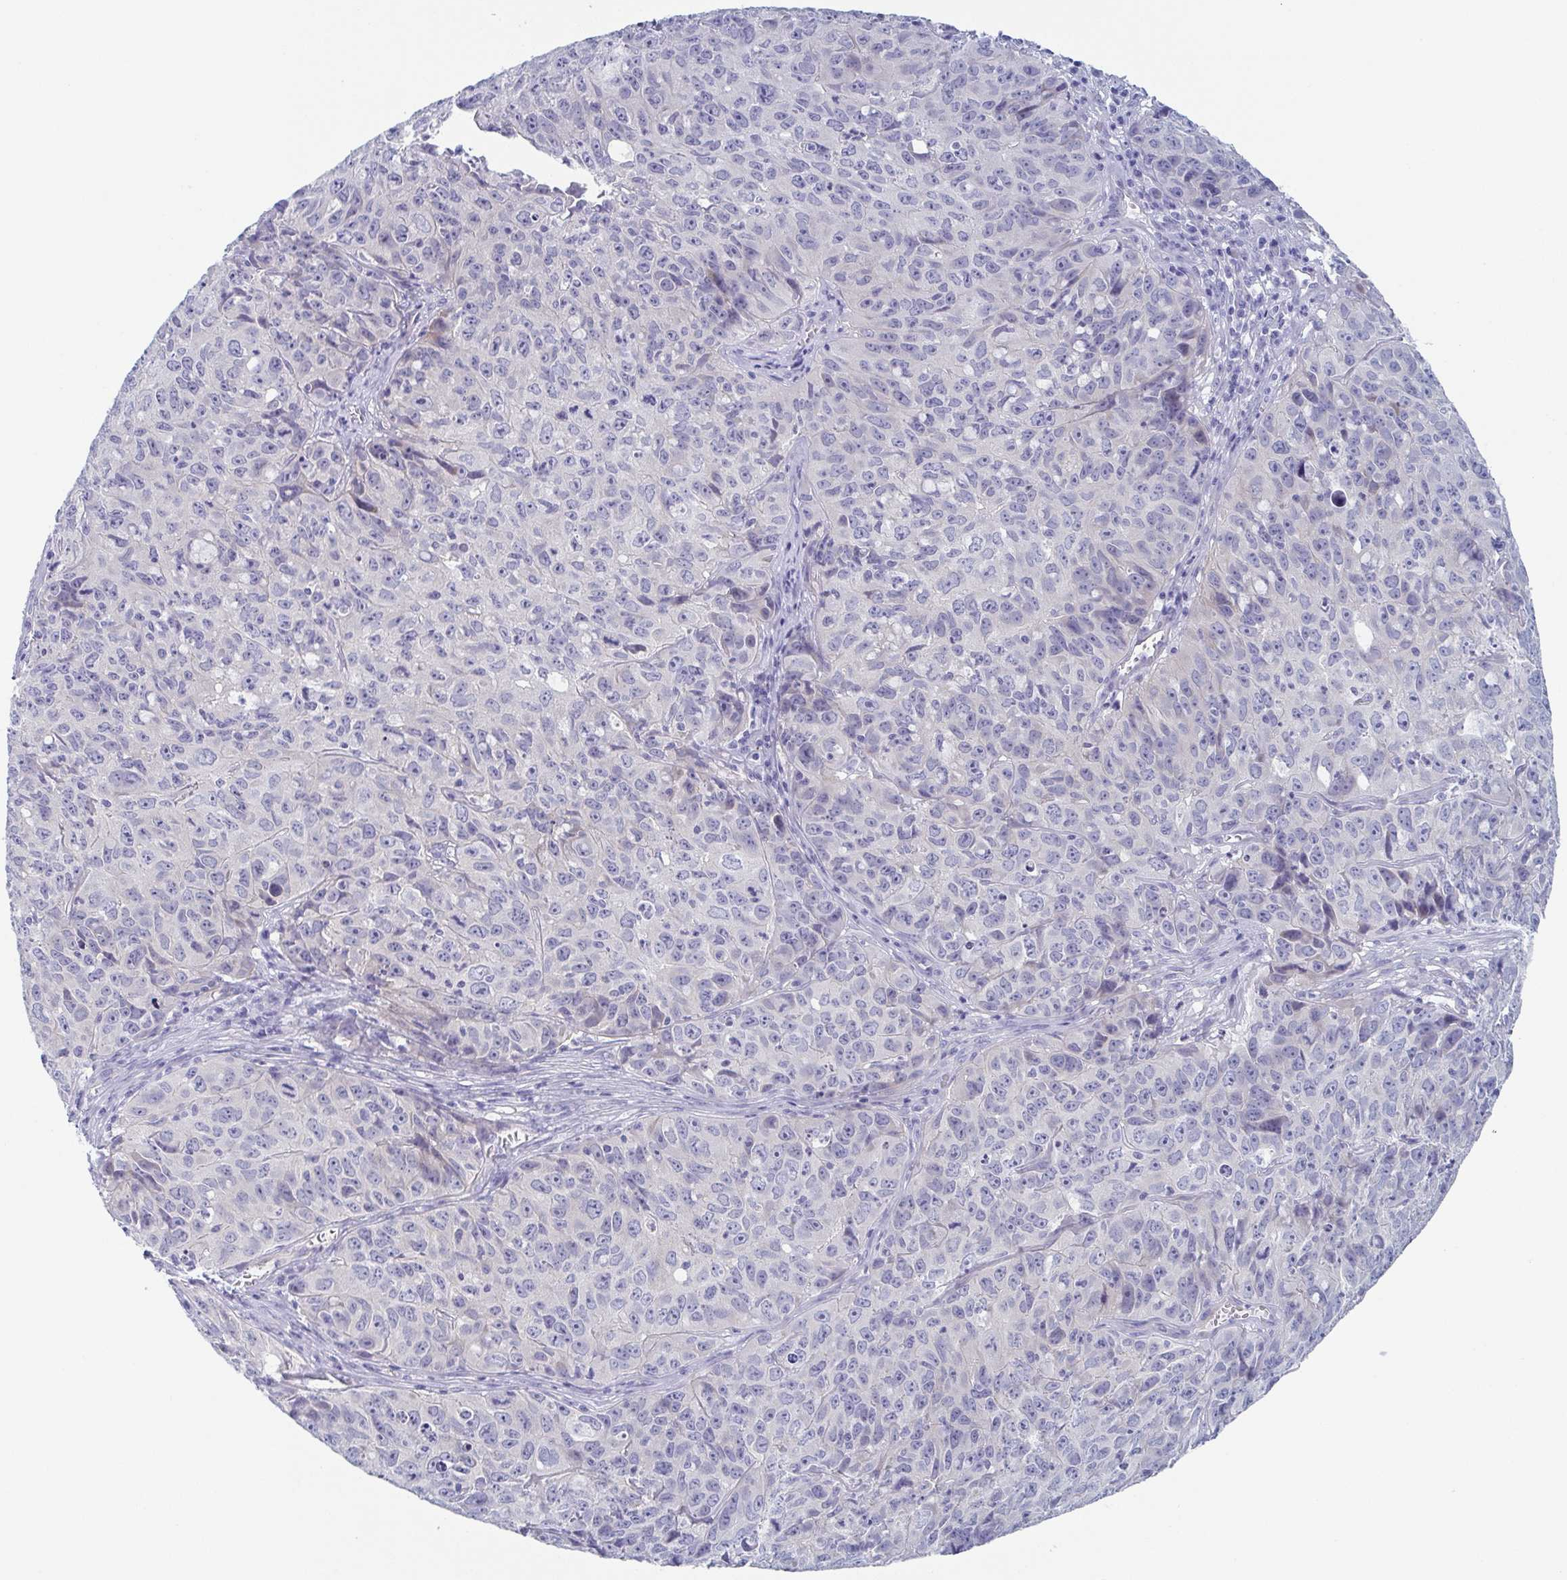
{"staining": {"intensity": "negative", "quantity": "none", "location": "none"}, "tissue": "cervical cancer", "cell_type": "Tumor cells", "image_type": "cancer", "snomed": [{"axis": "morphology", "description": "Squamous cell carcinoma, NOS"}, {"axis": "topography", "description": "Cervix"}], "caption": "High magnification brightfield microscopy of cervical cancer (squamous cell carcinoma) stained with DAB (3,3'-diaminobenzidine) (brown) and counterstained with hematoxylin (blue): tumor cells show no significant staining.", "gene": "DYNC1I1", "patient": {"sex": "female", "age": 28}}